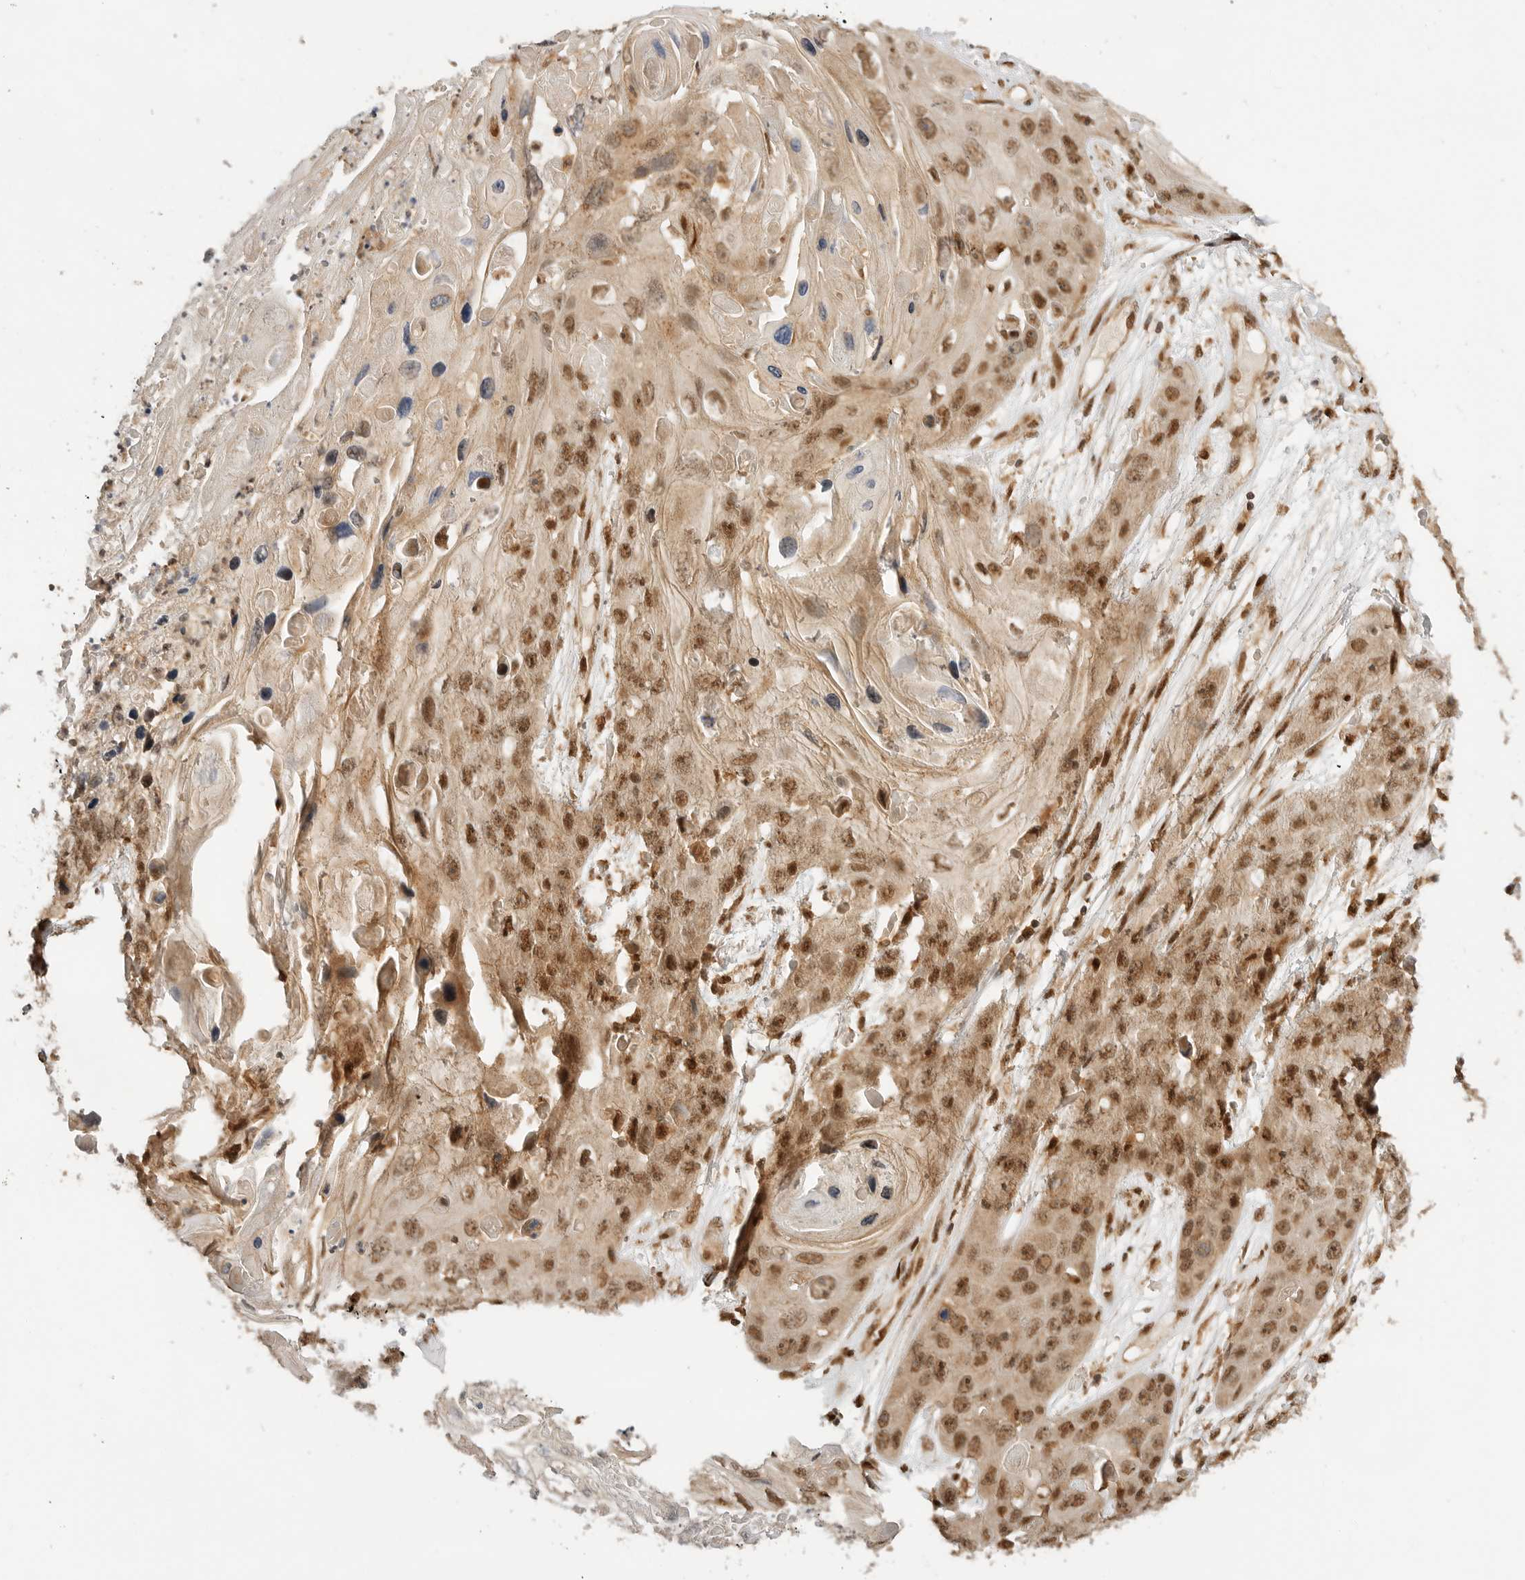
{"staining": {"intensity": "strong", "quantity": ">75%", "location": "cytoplasmic/membranous,nuclear"}, "tissue": "skin cancer", "cell_type": "Tumor cells", "image_type": "cancer", "snomed": [{"axis": "morphology", "description": "Squamous cell carcinoma, NOS"}, {"axis": "topography", "description": "Skin"}], "caption": "Immunohistochemical staining of skin cancer demonstrates strong cytoplasmic/membranous and nuclear protein staining in approximately >75% of tumor cells.", "gene": "ALKAL1", "patient": {"sex": "male", "age": 55}}